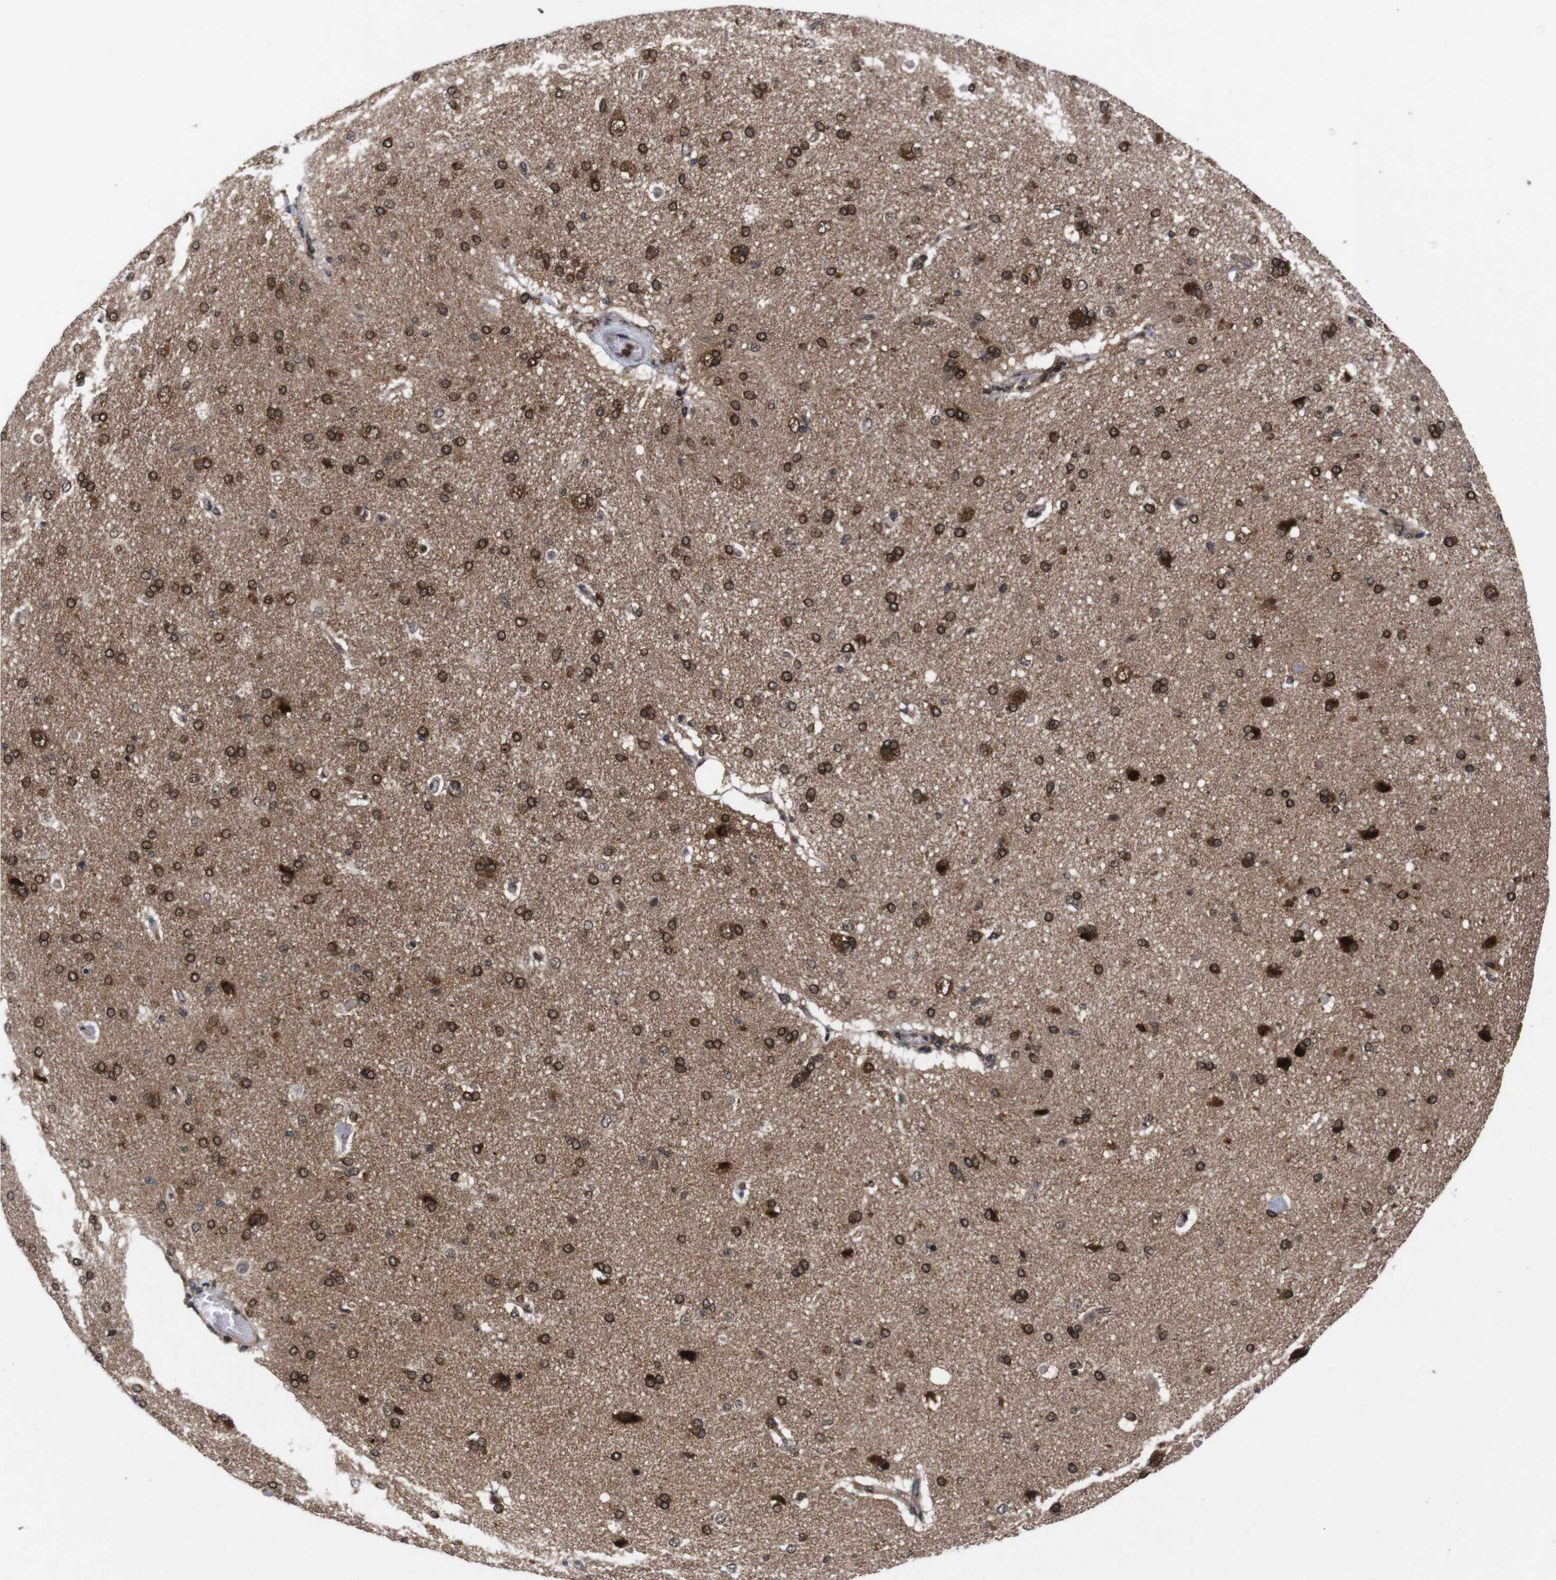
{"staining": {"intensity": "moderate", "quantity": "25%-75%", "location": "cytoplasmic/membranous"}, "tissue": "cerebral cortex", "cell_type": "Endothelial cells", "image_type": "normal", "snomed": [{"axis": "morphology", "description": "Normal tissue, NOS"}, {"axis": "topography", "description": "Cerebral cortex"}], "caption": "An image showing moderate cytoplasmic/membranous positivity in about 25%-75% of endothelial cells in benign cerebral cortex, as visualized by brown immunohistochemical staining.", "gene": "UBQLN2", "patient": {"sex": "male", "age": 62}}